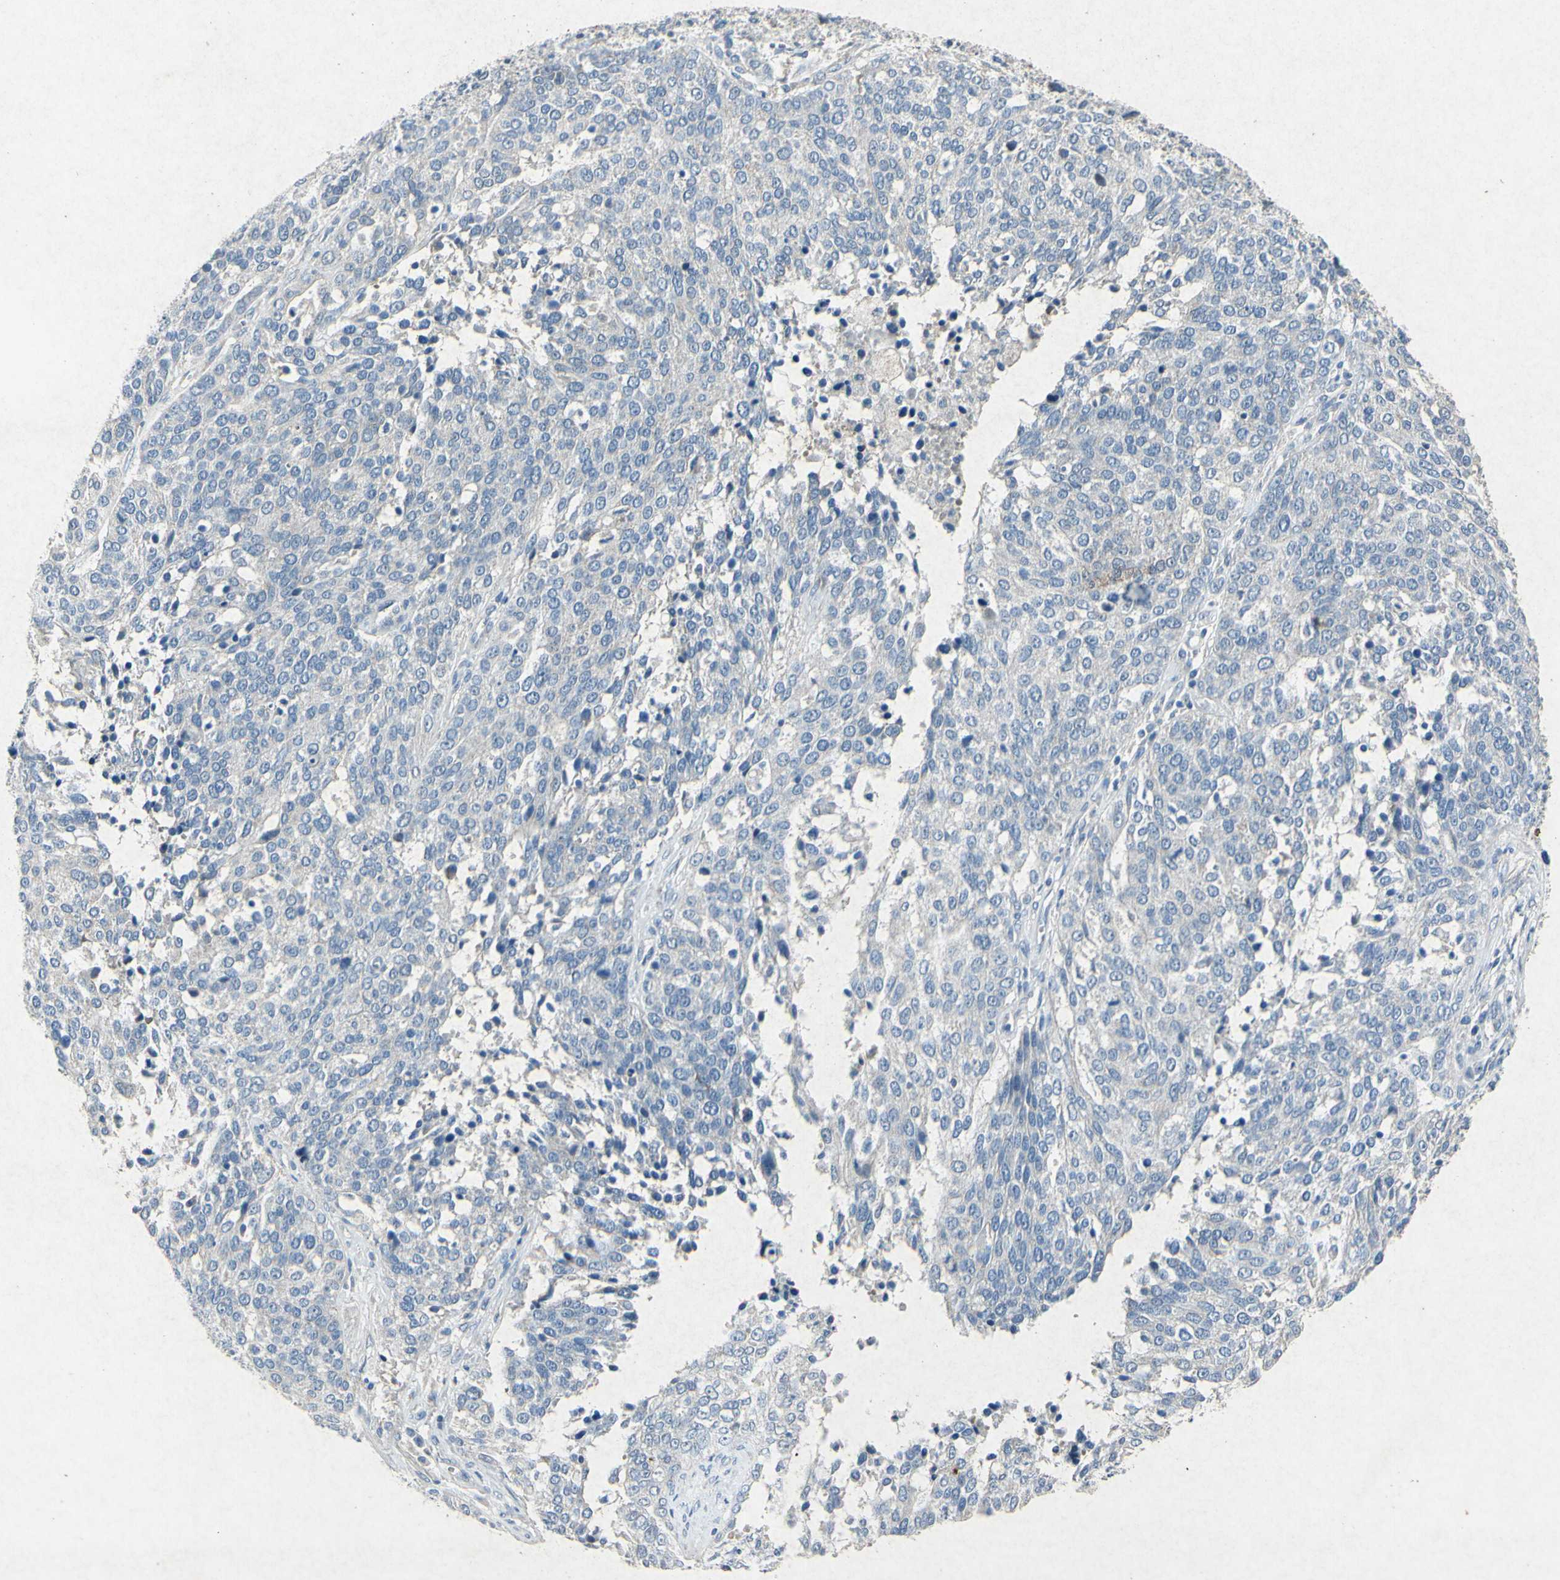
{"staining": {"intensity": "negative", "quantity": "none", "location": "none"}, "tissue": "ovarian cancer", "cell_type": "Tumor cells", "image_type": "cancer", "snomed": [{"axis": "morphology", "description": "Cystadenocarcinoma, serous, NOS"}, {"axis": "topography", "description": "Ovary"}], "caption": "Immunohistochemistry image of ovarian cancer (serous cystadenocarcinoma) stained for a protein (brown), which demonstrates no expression in tumor cells. Nuclei are stained in blue.", "gene": "SNAP91", "patient": {"sex": "female", "age": 44}}